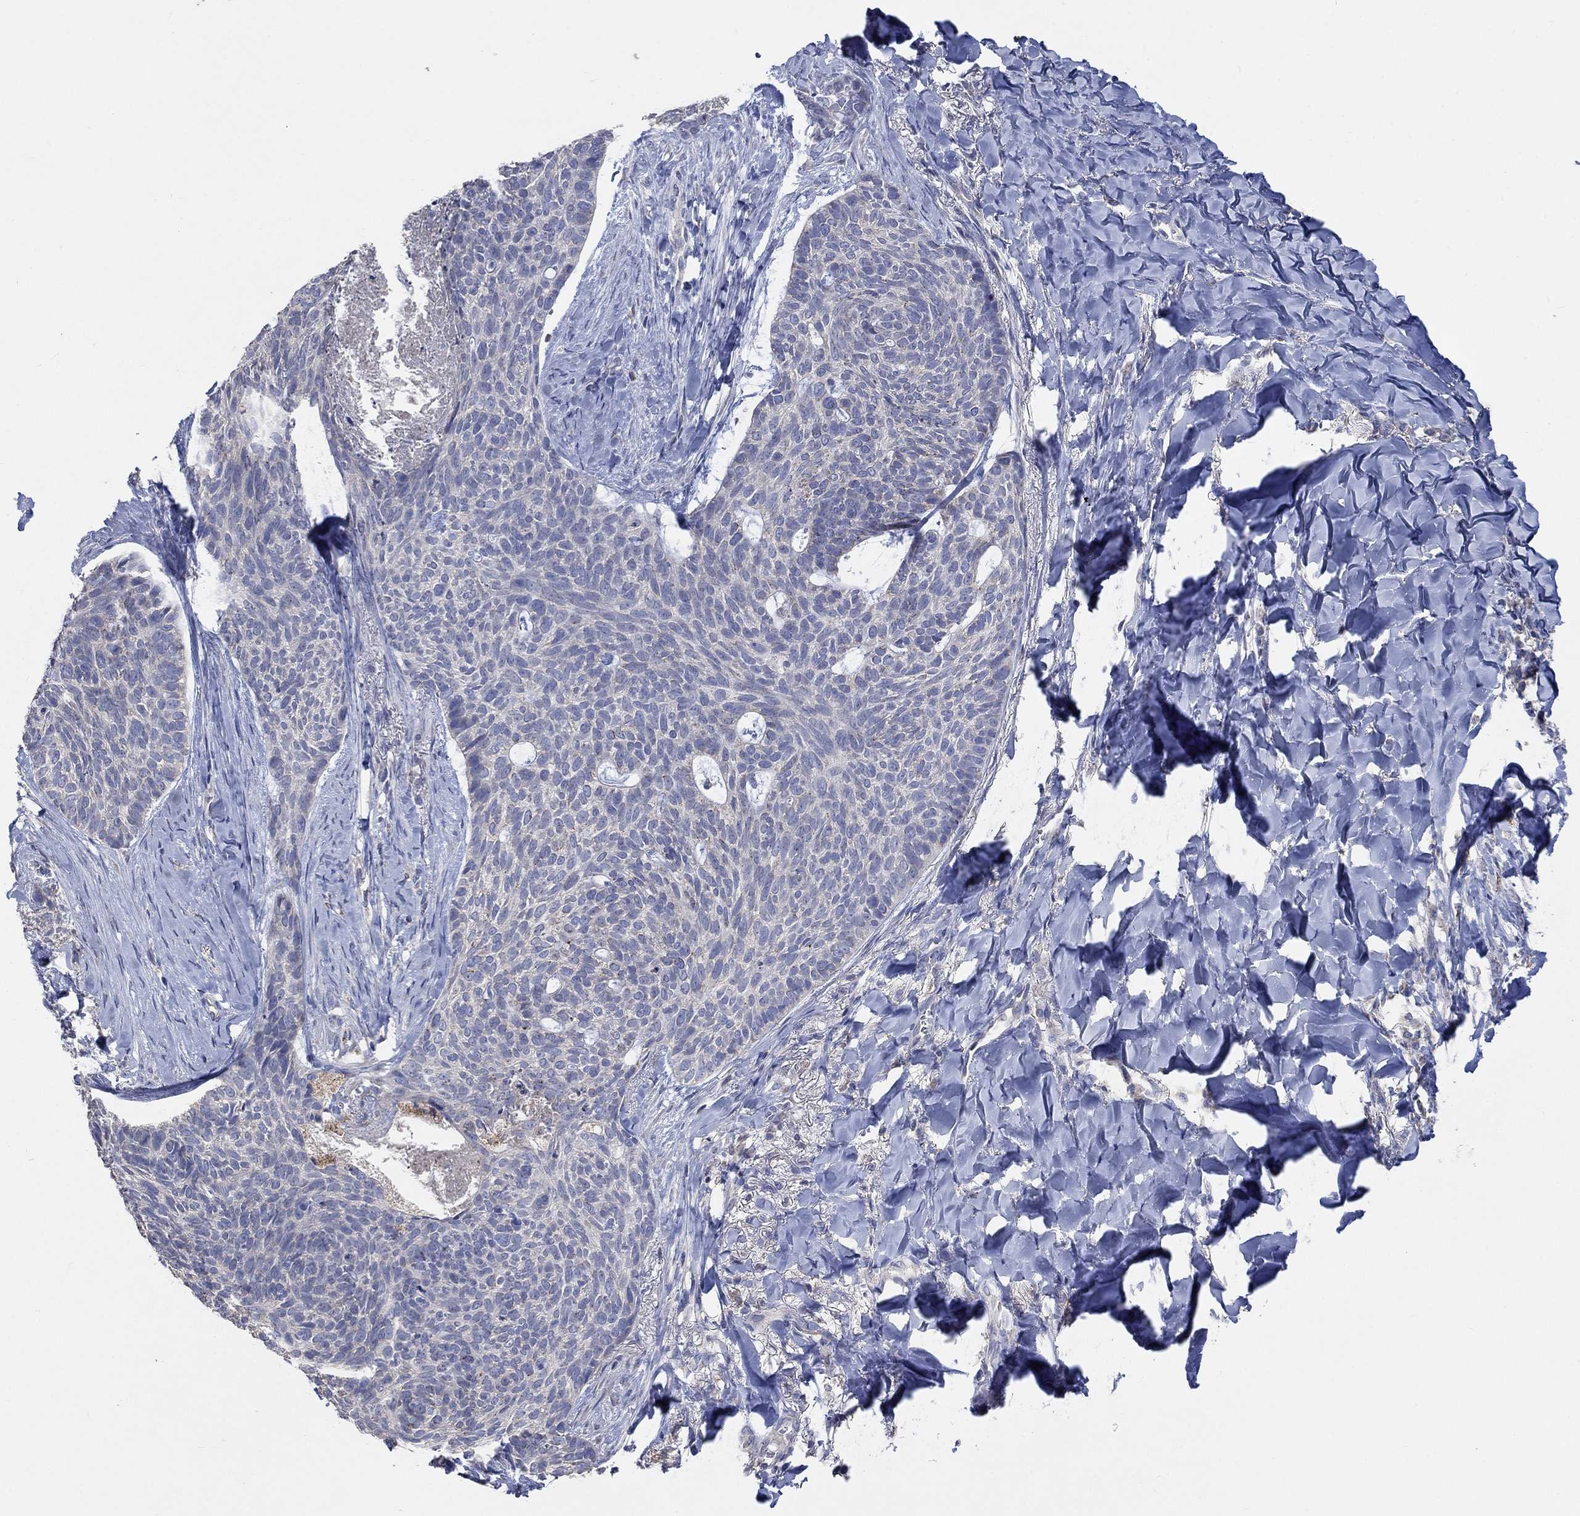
{"staining": {"intensity": "negative", "quantity": "none", "location": "none"}, "tissue": "skin cancer", "cell_type": "Tumor cells", "image_type": "cancer", "snomed": [{"axis": "morphology", "description": "Basal cell carcinoma"}, {"axis": "topography", "description": "Skin"}], "caption": "This is an IHC micrograph of human skin cancer. There is no expression in tumor cells.", "gene": "UGT8", "patient": {"sex": "female", "age": 69}}